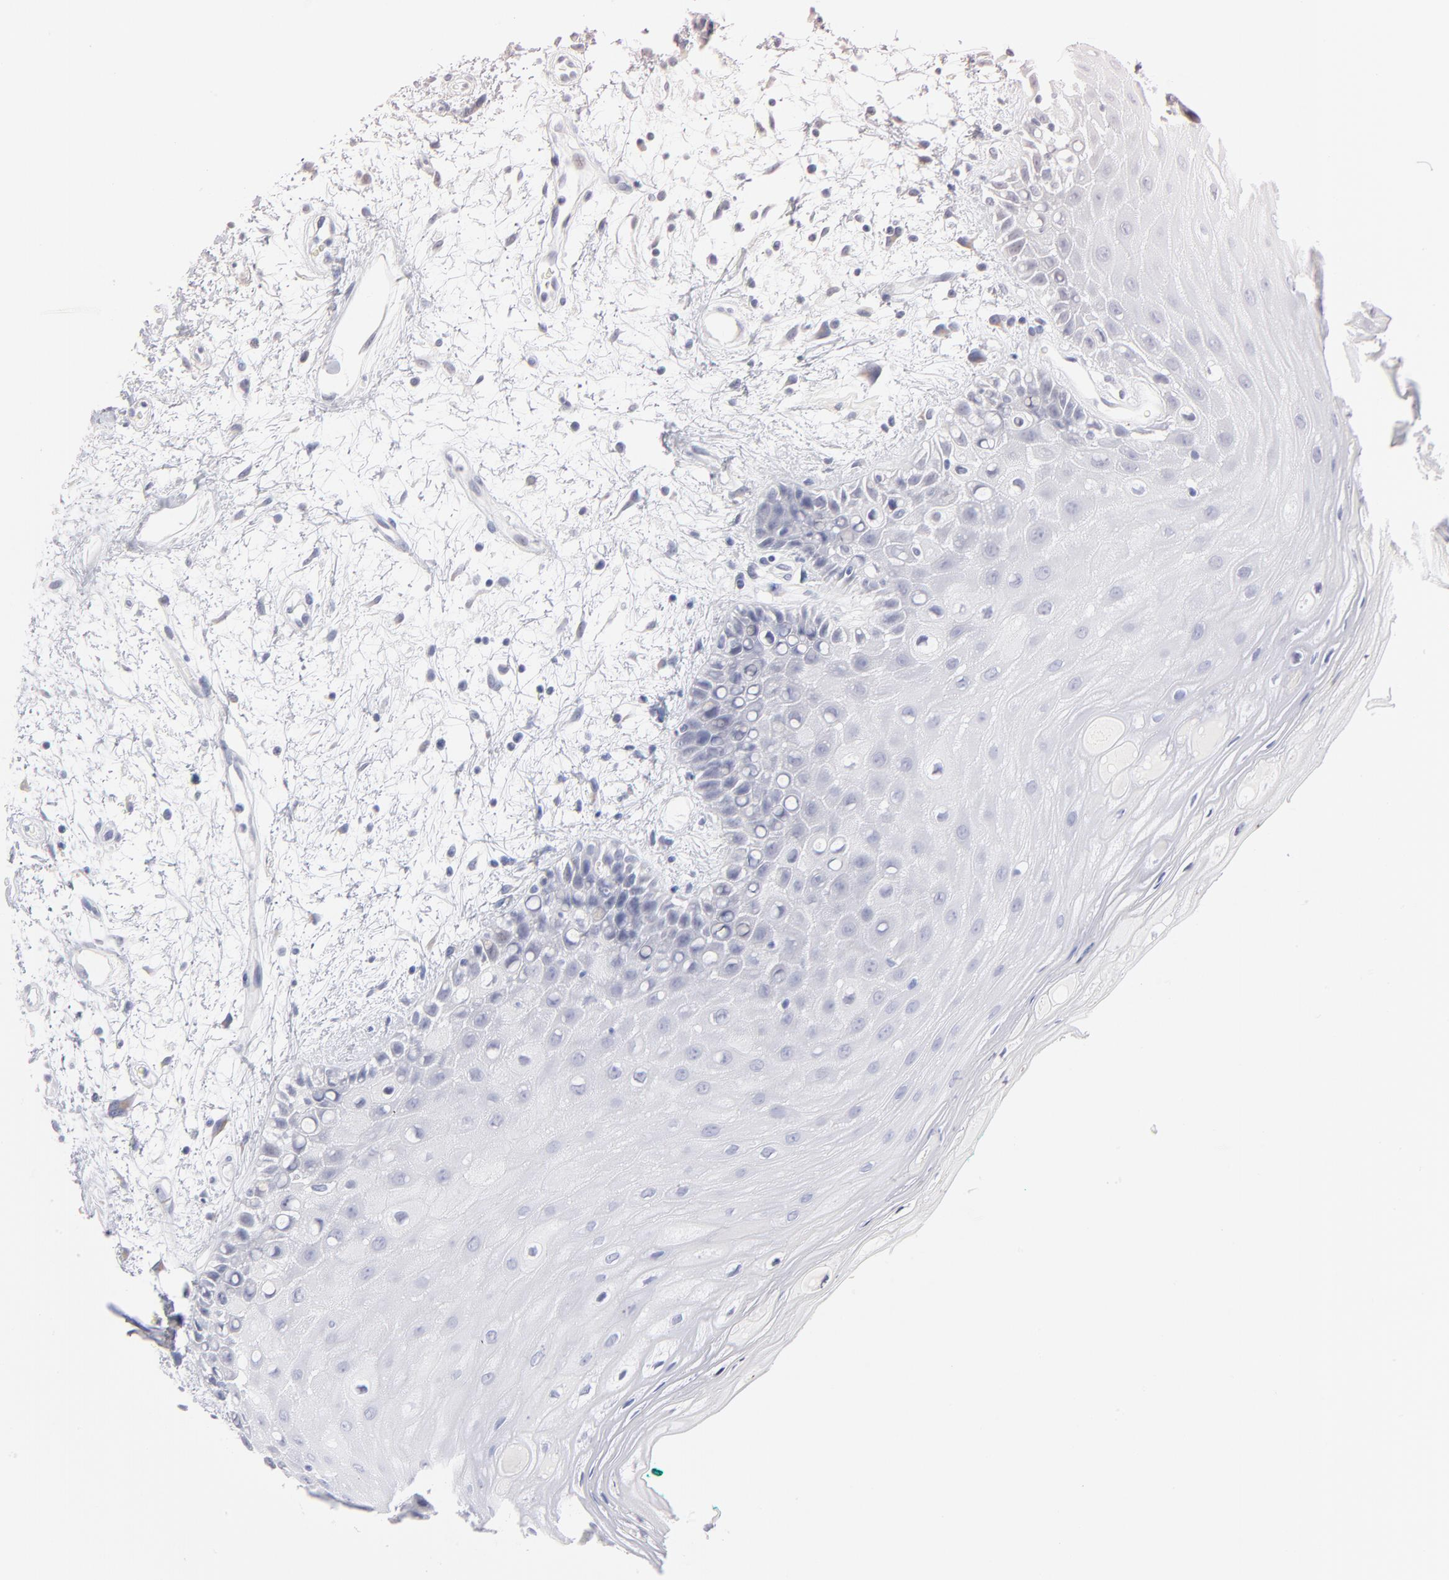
{"staining": {"intensity": "negative", "quantity": "none", "location": "none"}, "tissue": "oral mucosa", "cell_type": "Squamous epithelial cells", "image_type": "normal", "snomed": [{"axis": "morphology", "description": "Normal tissue, NOS"}, {"axis": "morphology", "description": "Squamous cell carcinoma, NOS"}, {"axis": "topography", "description": "Skeletal muscle"}, {"axis": "topography", "description": "Oral tissue"}, {"axis": "topography", "description": "Head-Neck"}], "caption": "Human oral mucosa stained for a protein using immunohistochemistry (IHC) displays no positivity in squamous epithelial cells.", "gene": "KHNYN", "patient": {"sex": "female", "age": 84}}